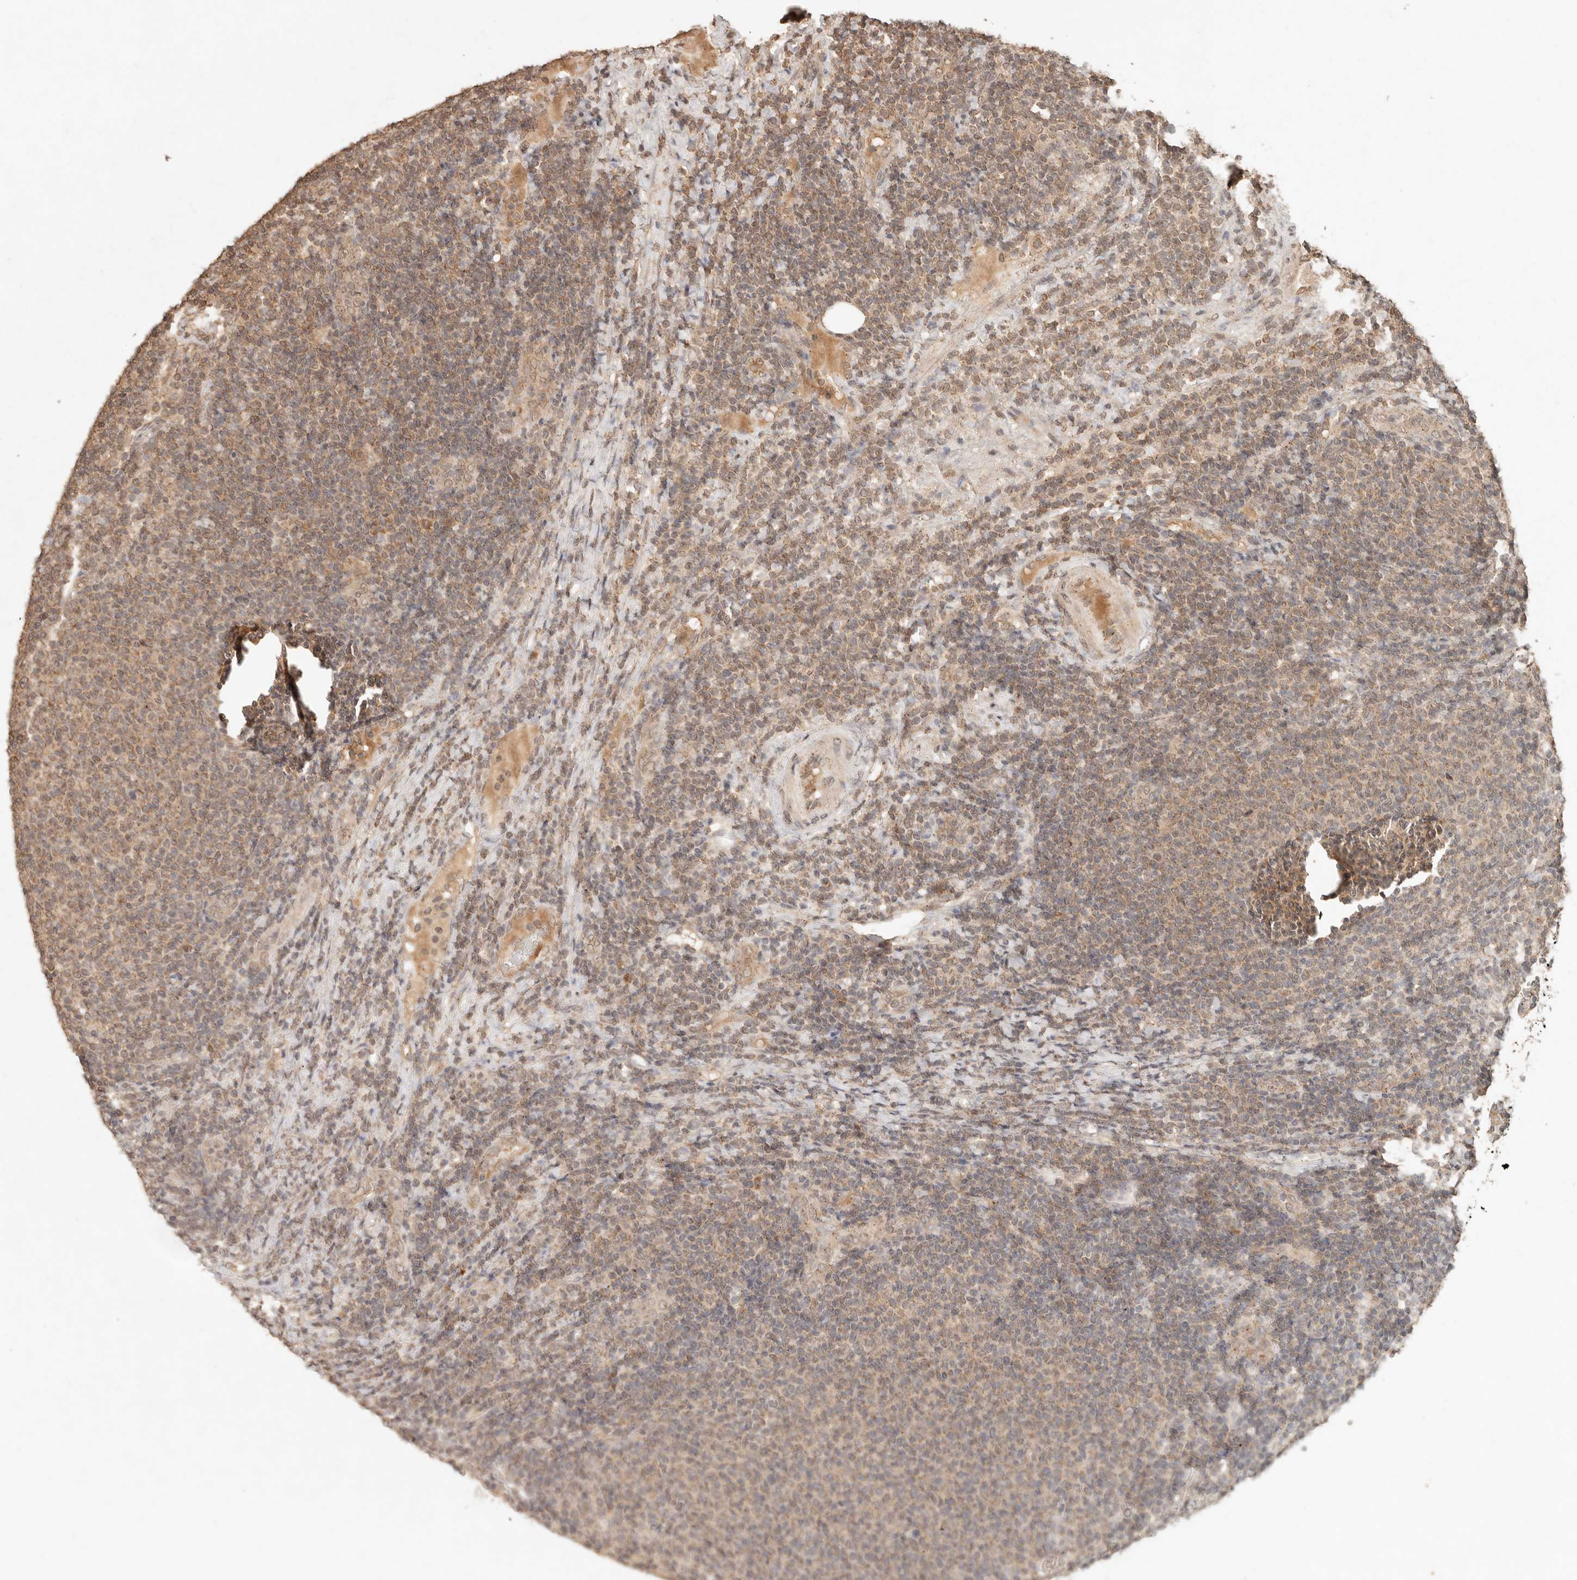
{"staining": {"intensity": "moderate", "quantity": "25%-75%", "location": "cytoplasmic/membranous"}, "tissue": "lymphoma", "cell_type": "Tumor cells", "image_type": "cancer", "snomed": [{"axis": "morphology", "description": "Malignant lymphoma, non-Hodgkin's type, Low grade"}, {"axis": "topography", "description": "Lymph node"}], "caption": "There is medium levels of moderate cytoplasmic/membranous staining in tumor cells of low-grade malignant lymphoma, non-Hodgkin's type, as demonstrated by immunohistochemical staining (brown color).", "gene": "LMO4", "patient": {"sex": "male", "age": 66}}